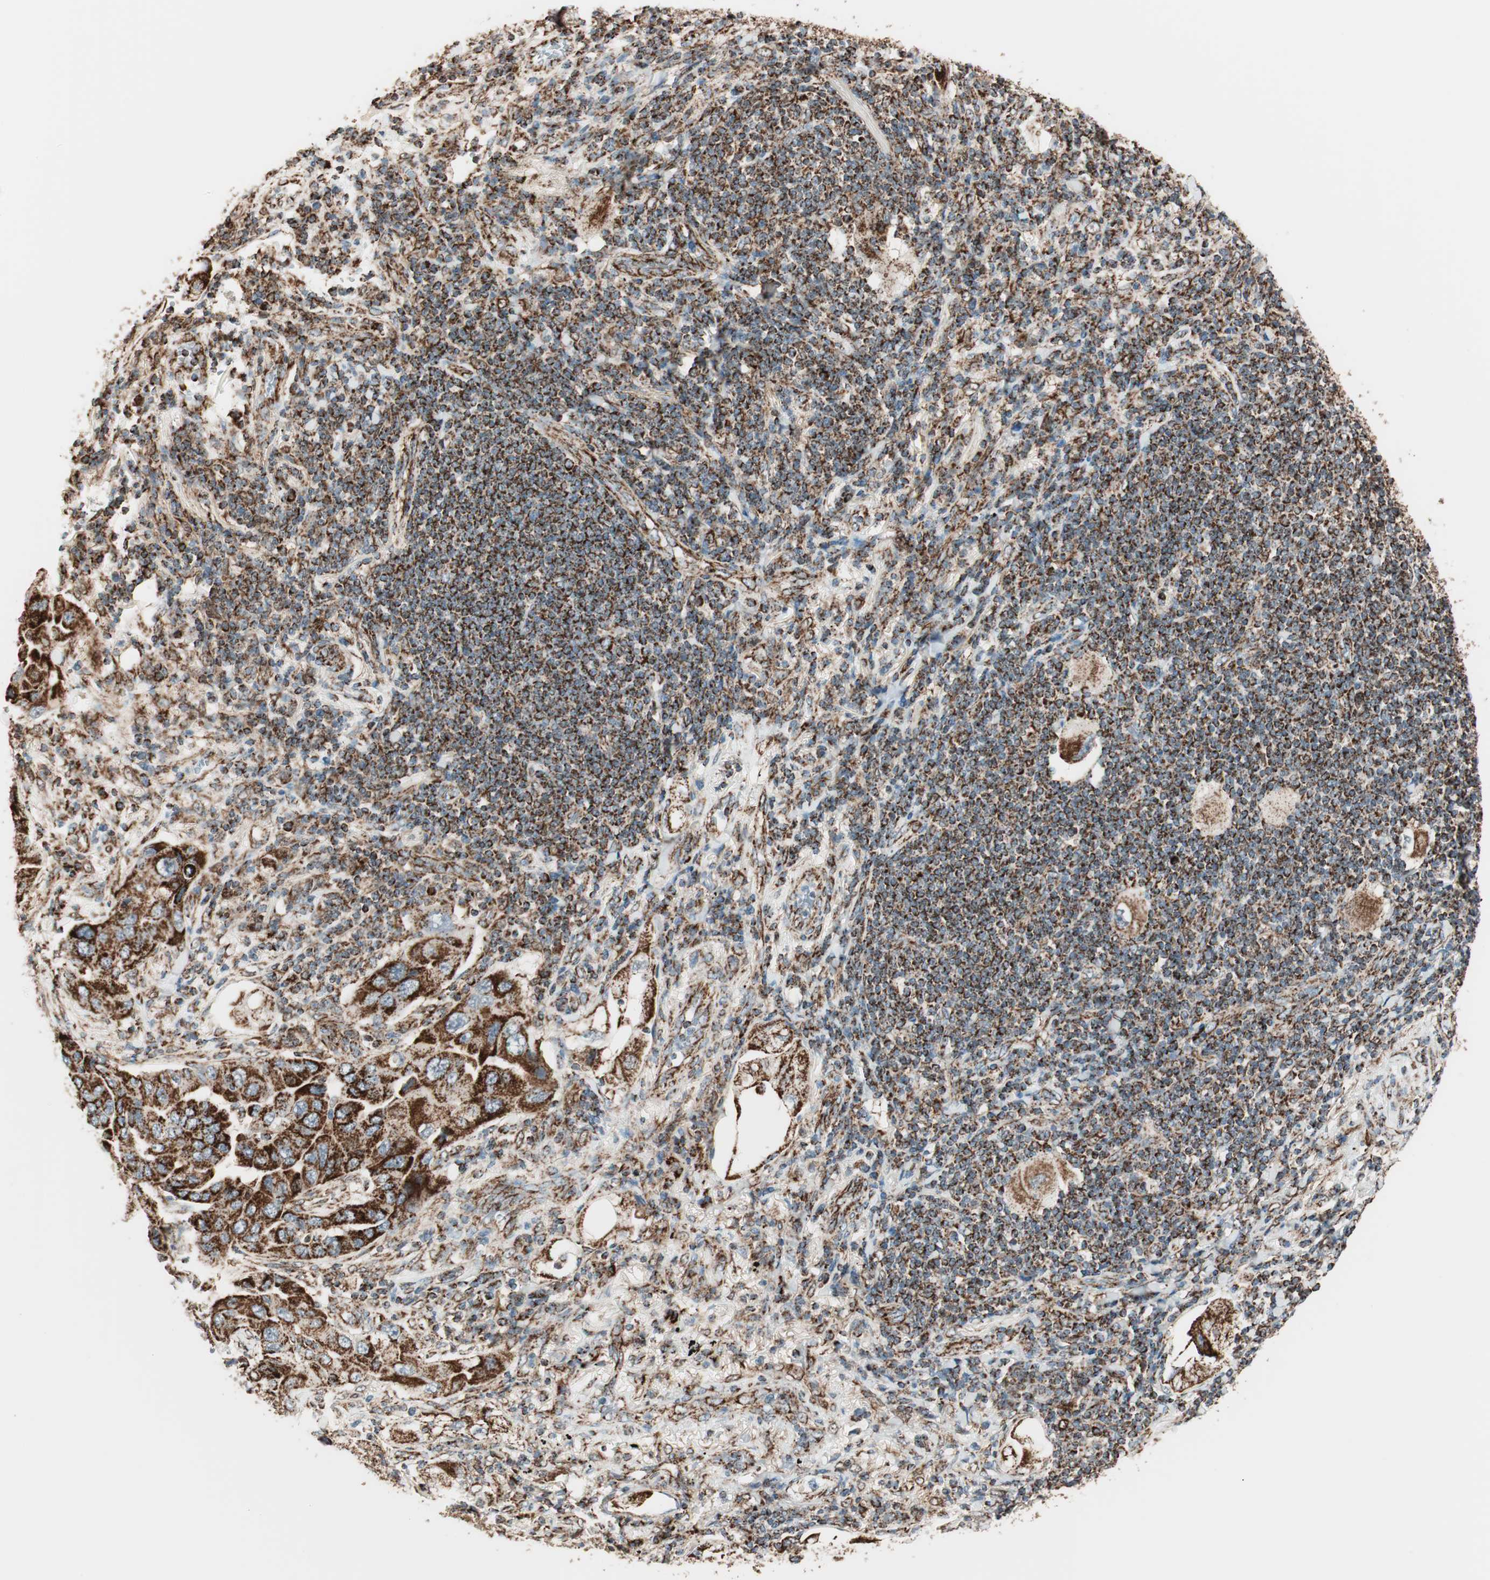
{"staining": {"intensity": "strong", "quantity": ">75%", "location": "cytoplasmic/membranous"}, "tissue": "lung cancer", "cell_type": "Tumor cells", "image_type": "cancer", "snomed": [{"axis": "morphology", "description": "Adenocarcinoma, NOS"}, {"axis": "topography", "description": "Lung"}], "caption": "A photomicrograph of lung cancer stained for a protein exhibits strong cytoplasmic/membranous brown staining in tumor cells.", "gene": "TOMM22", "patient": {"sex": "female", "age": 65}}